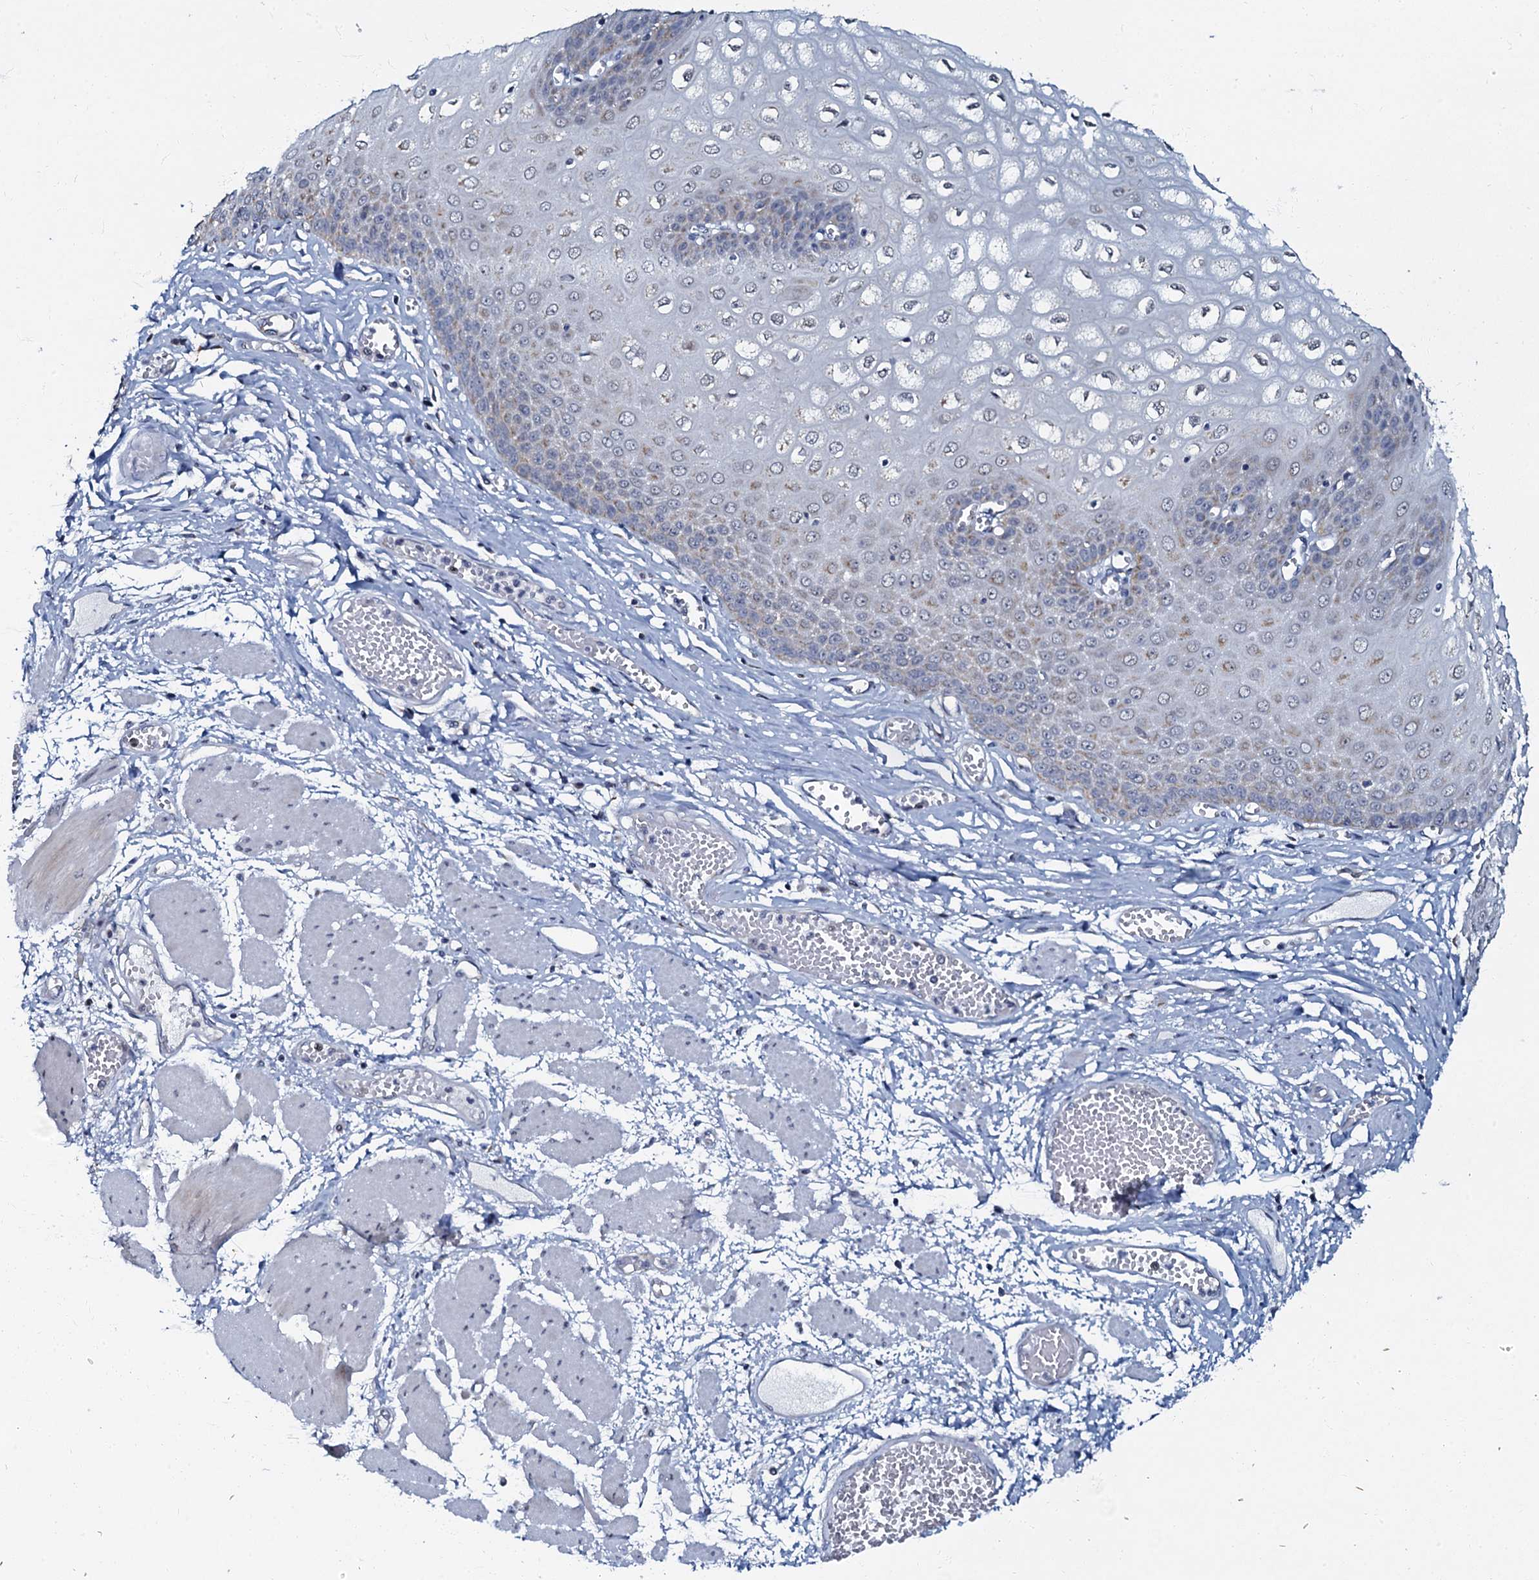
{"staining": {"intensity": "moderate", "quantity": "25%-75%", "location": "cytoplasmic/membranous"}, "tissue": "esophagus", "cell_type": "Squamous epithelial cells", "image_type": "normal", "snomed": [{"axis": "morphology", "description": "Normal tissue, NOS"}, {"axis": "topography", "description": "Esophagus"}], "caption": "This histopathology image demonstrates unremarkable esophagus stained with IHC to label a protein in brown. The cytoplasmic/membranous of squamous epithelial cells show moderate positivity for the protein. Nuclei are counter-stained blue.", "gene": "MRPL51", "patient": {"sex": "male", "age": 60}}